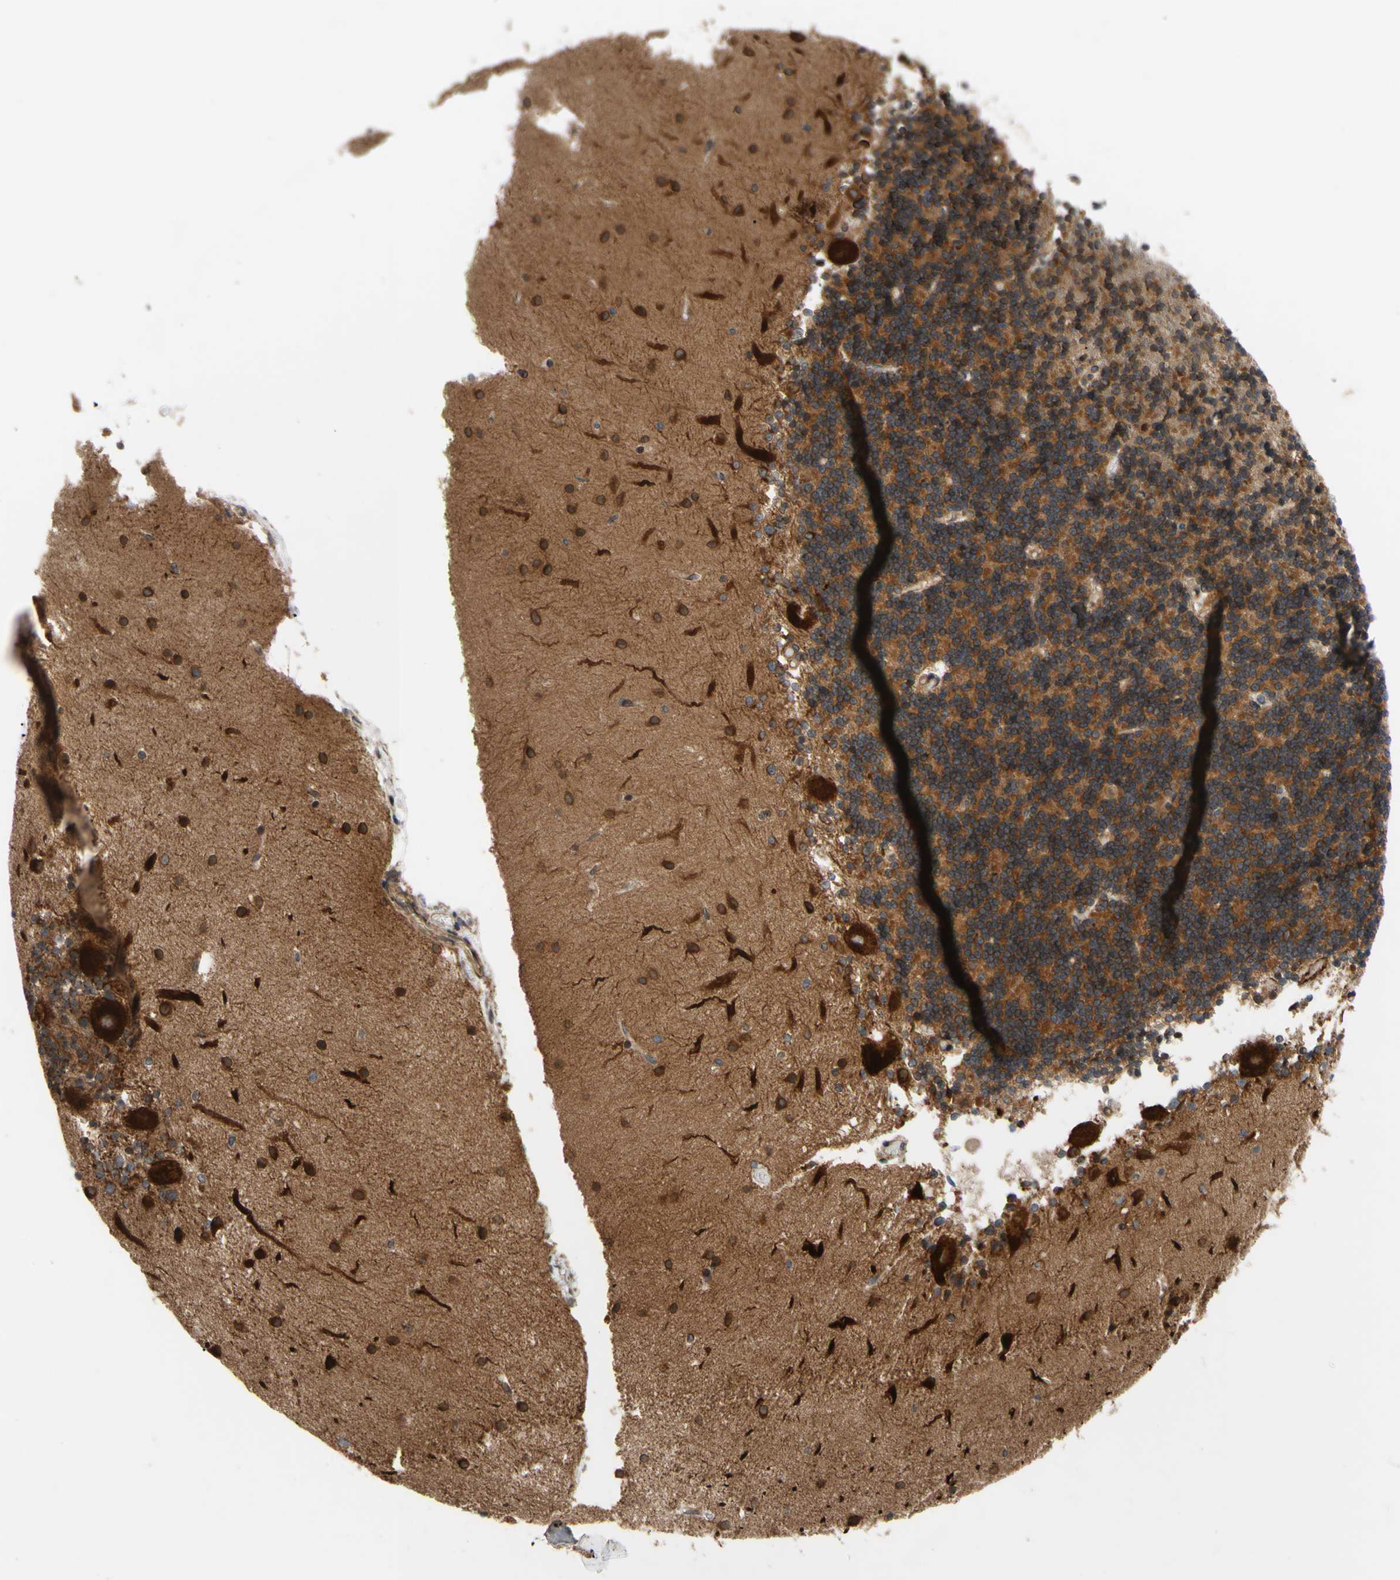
{"staining": {"intensity": "moderate", "quantity": ">75%", "location": "cytoplasmic/membranous"}, "tissue": "cerebellum", "cell_type": "Cells in granular layer", "image_type": "normal", "snomed": [{"axis": "morphology", "description": "Normal tissue, NOS"}, {"axis": "topography", "description": "Cerebellum"}], "caption": "A high-resolution photomicrograph shows immunohistochemistry (IHC) staining of normal cerebellum, which shows moderate cytoplasmic/membranous staining in approximately >75% of cells in granular layer.", "gene": "PRAF2", "patient": {"sex": "female", "age": 54}}